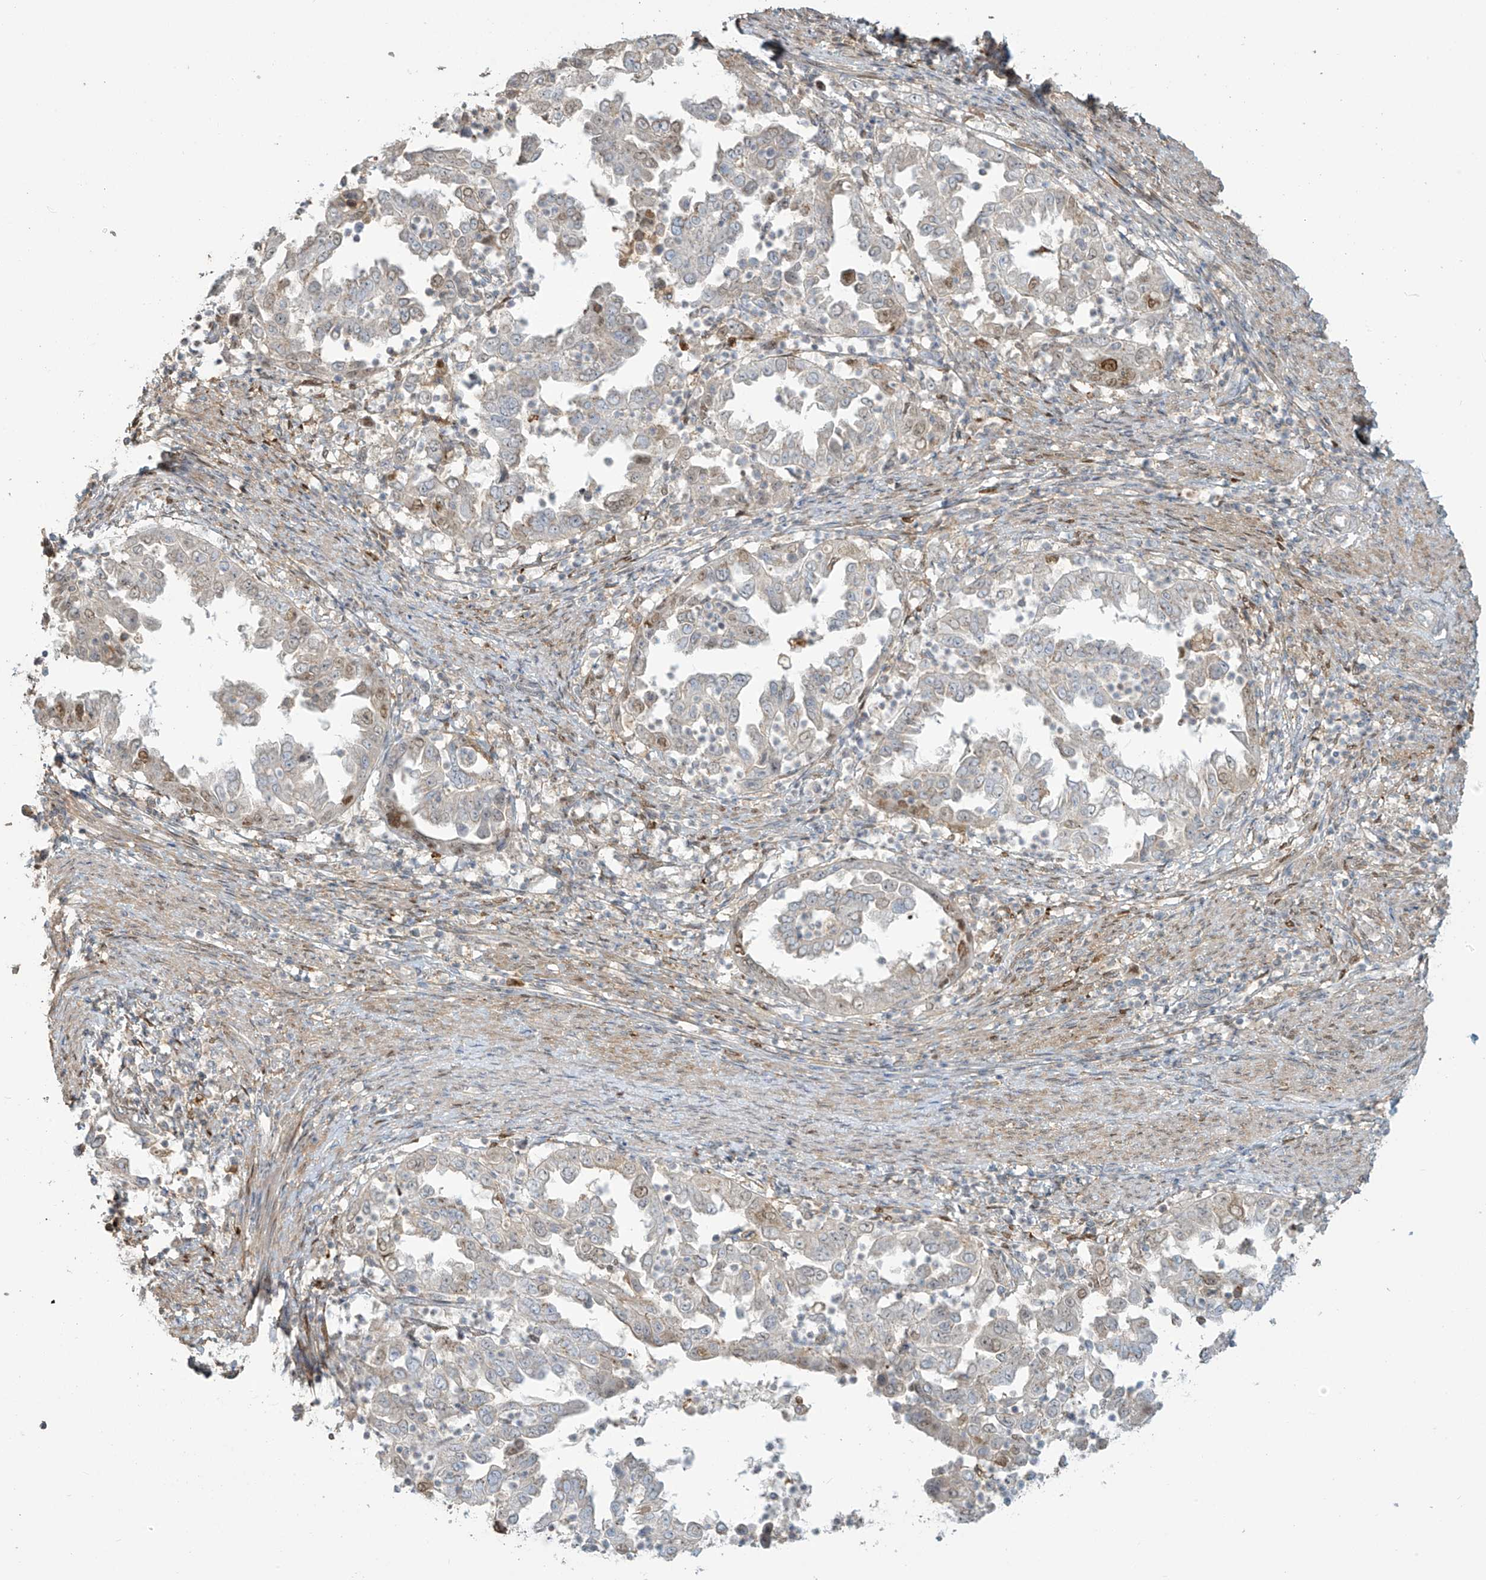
{"staining": {"intensity": "negative", "quantity": "none", "location": "none"}, "tissue": "endometrial cancer", "cell_type": "Tumor cells", "image_type": "cancer", "snomed": [{"axis": "morphology", "description": "Adenocarcinoma, NOS"}, {"axis": "topography", "description": "Endometrium"}], "caption": "There is no significant positivity in tumor cells of adenocarcinoma (endometrial).", "gene": "TAGAP", "patient": {"sex": "female", "age": 85}}